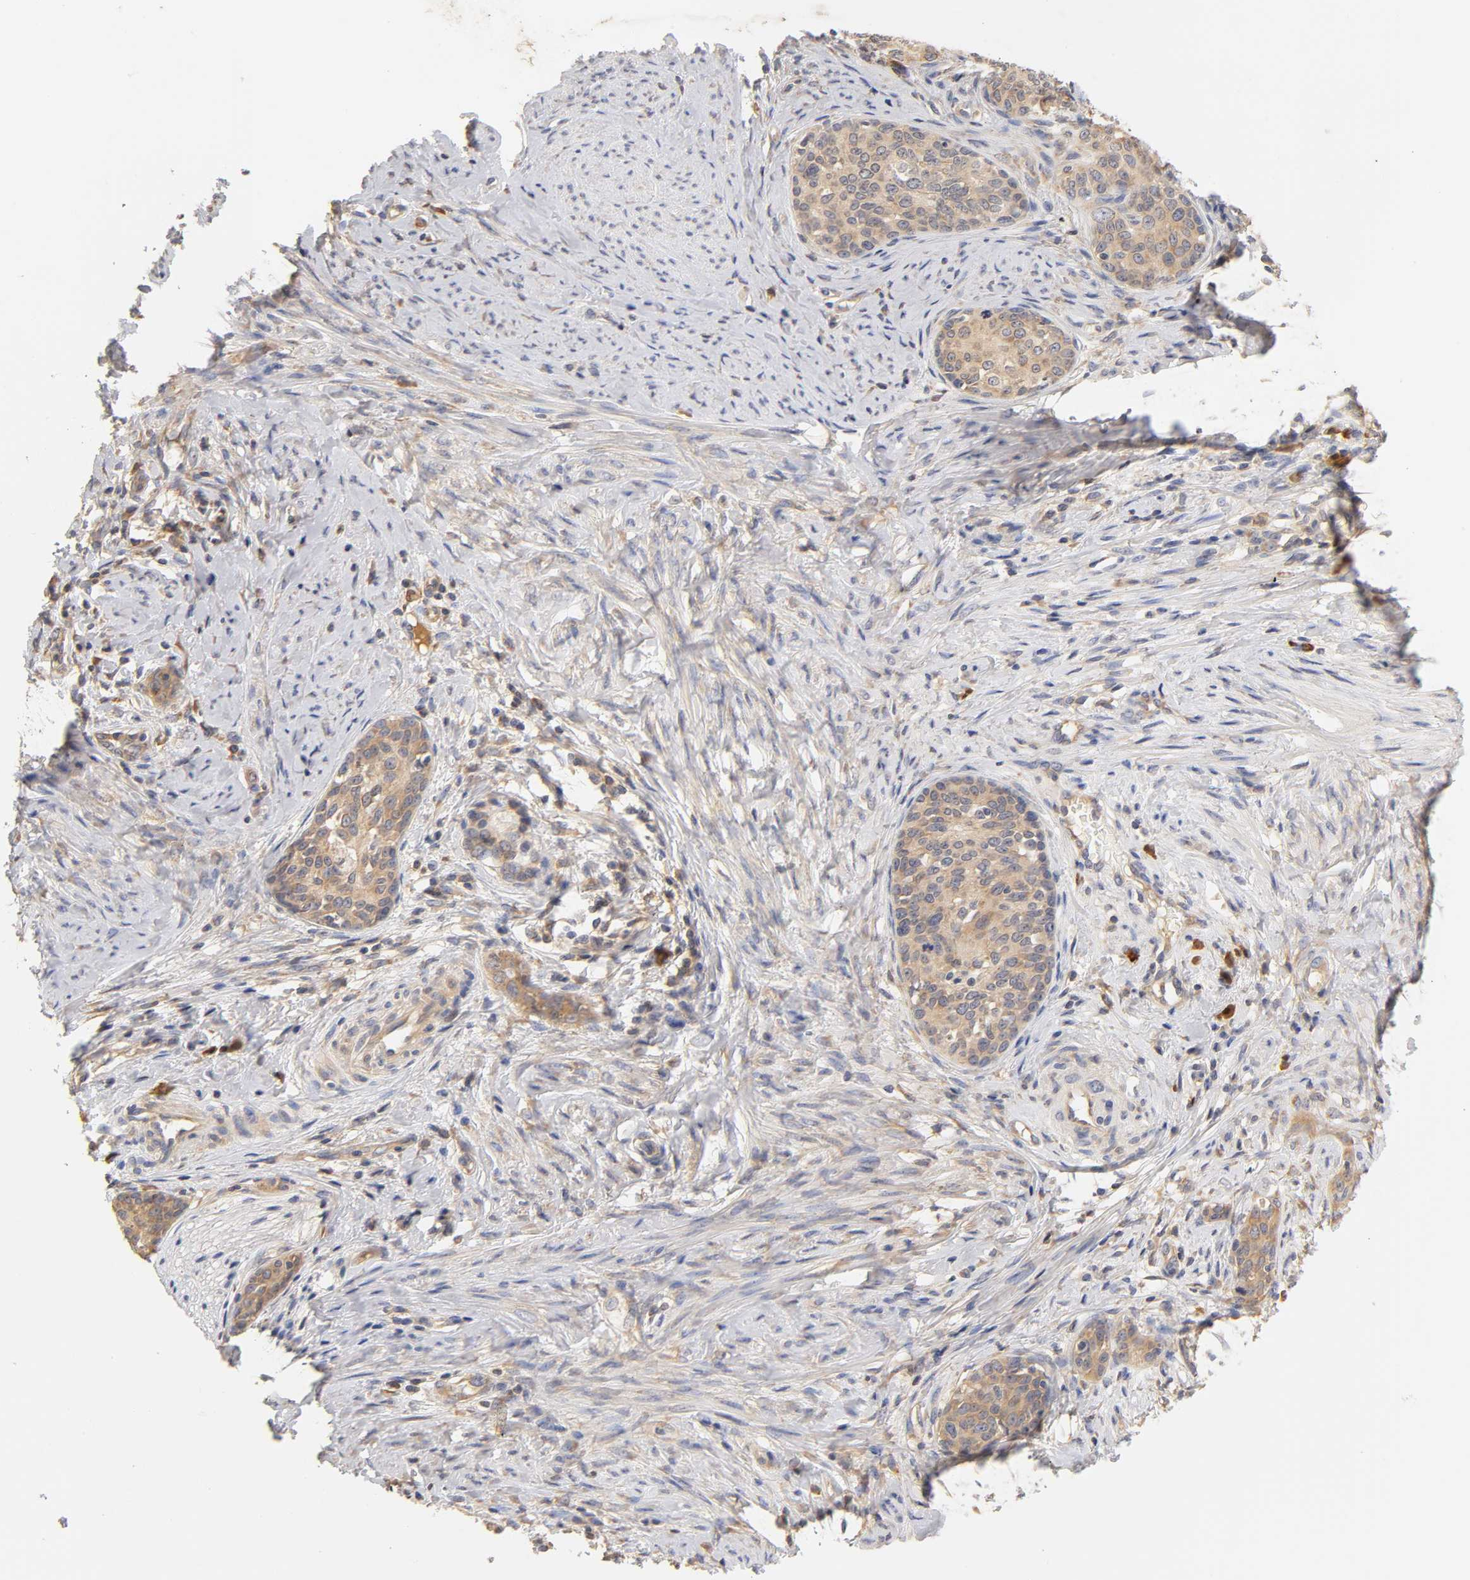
{"staining": {"intensity": "moderate", "quantity": ">75%", "location": "cytoplasmic/membranous"}, "tissue": "cervical cancer", "cell_type": "Tumor cells", "image_type": "cancer", "snomed": [{"axis": "morphology", "description": "Squamous cell carcinoma, NOS"}, {"axis": "morphology", "description": "Adenocarcinoma, NOS"}, {"axis": "topography", "description": "Cervix"}], "caption": "Moderate cytoplasmic/membranous positivity for a protein is present in approximately >75% of tumor cells of cervical cancer using immunohistochemistry.", "gene": "RPS29", "patient": {"sex": "female", "age": 52}}